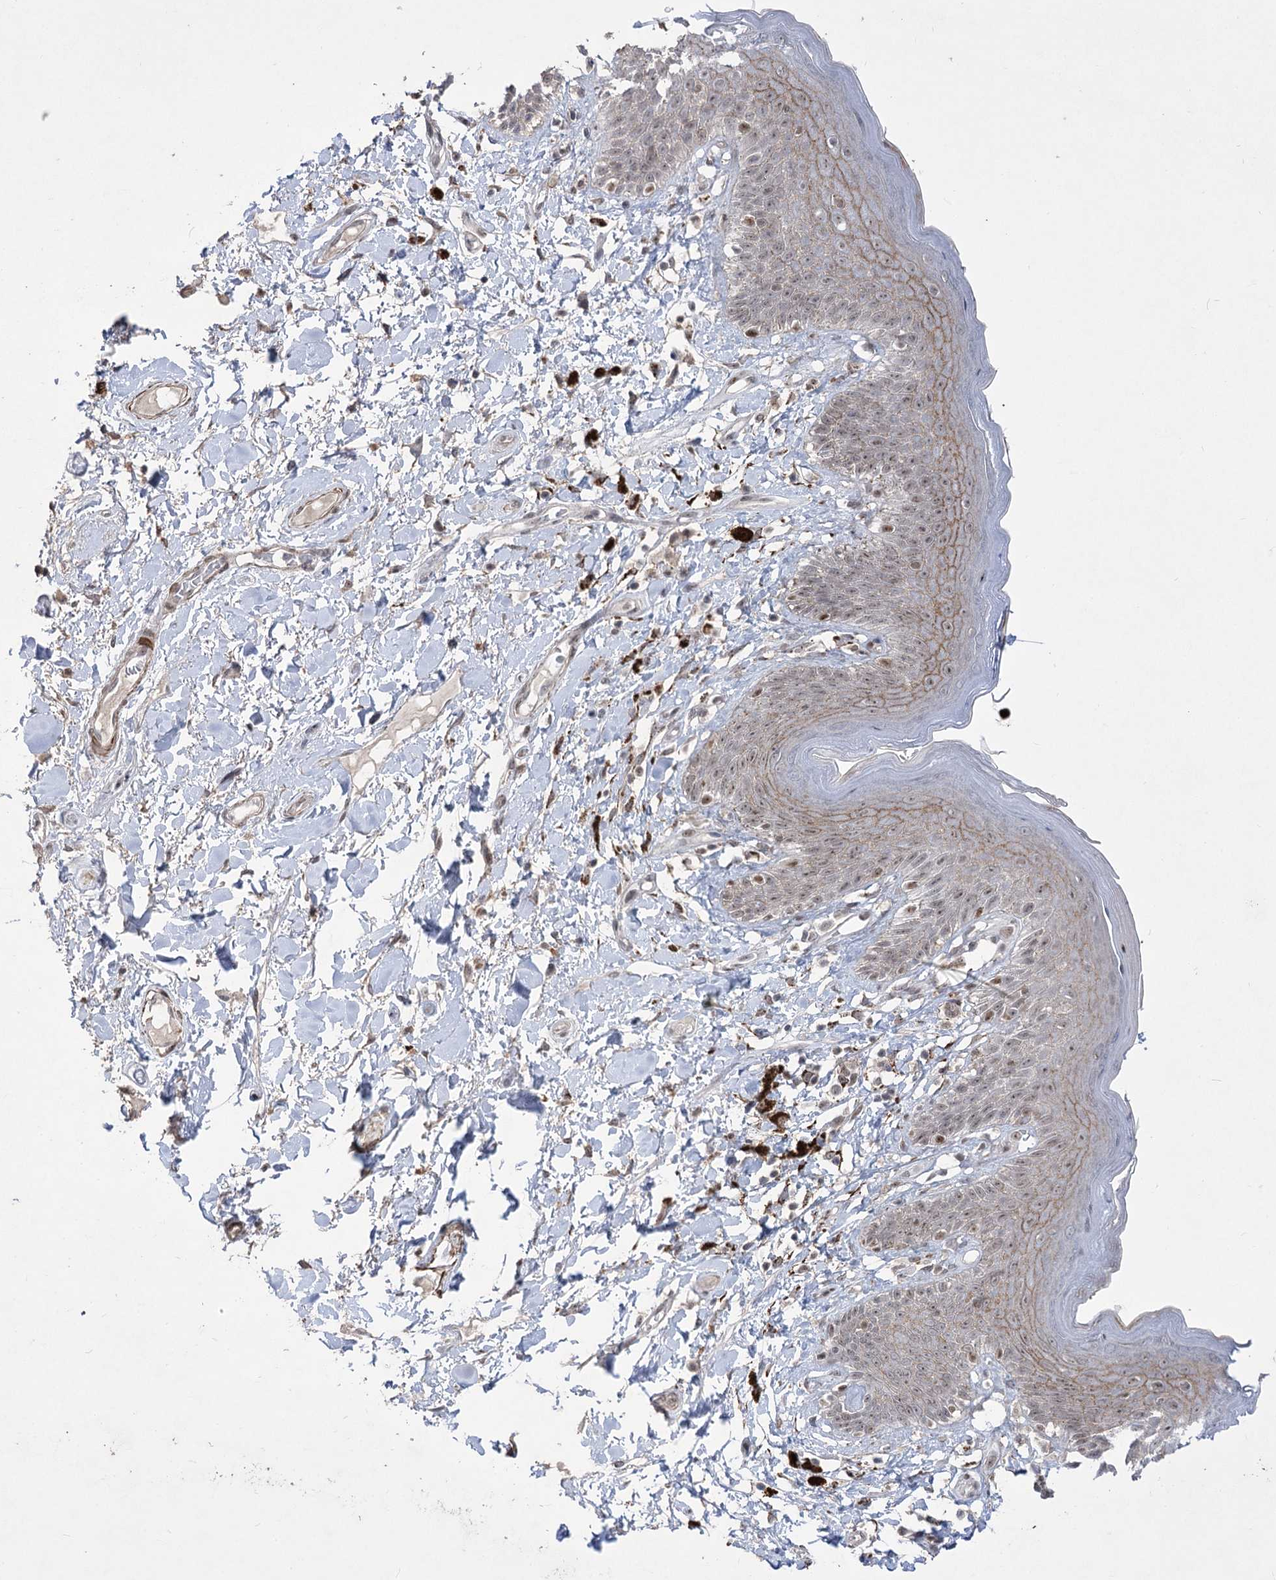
{"staining": {"intensity": "moderate", "quantity": "25%-75%", "location": "cytoplasmic/membranous,nuclear"}, "tissue": "skin", "cell_type": "Epidermal cells", "image_type": "normal", "snomed": [{"axis": "morphology", "description": "Normal tissue, NOS"}, {"axis": "topography", "description": "Anal"}], "caption": "Protein expression analysis of benign human skin reveals moderate cytoplasmic/membranous,nuclear positivity in approximately 25%-75% of epidermal cells.", "gene": "ZSCAN23", "patient": {"sex": "female", "age": 78}}